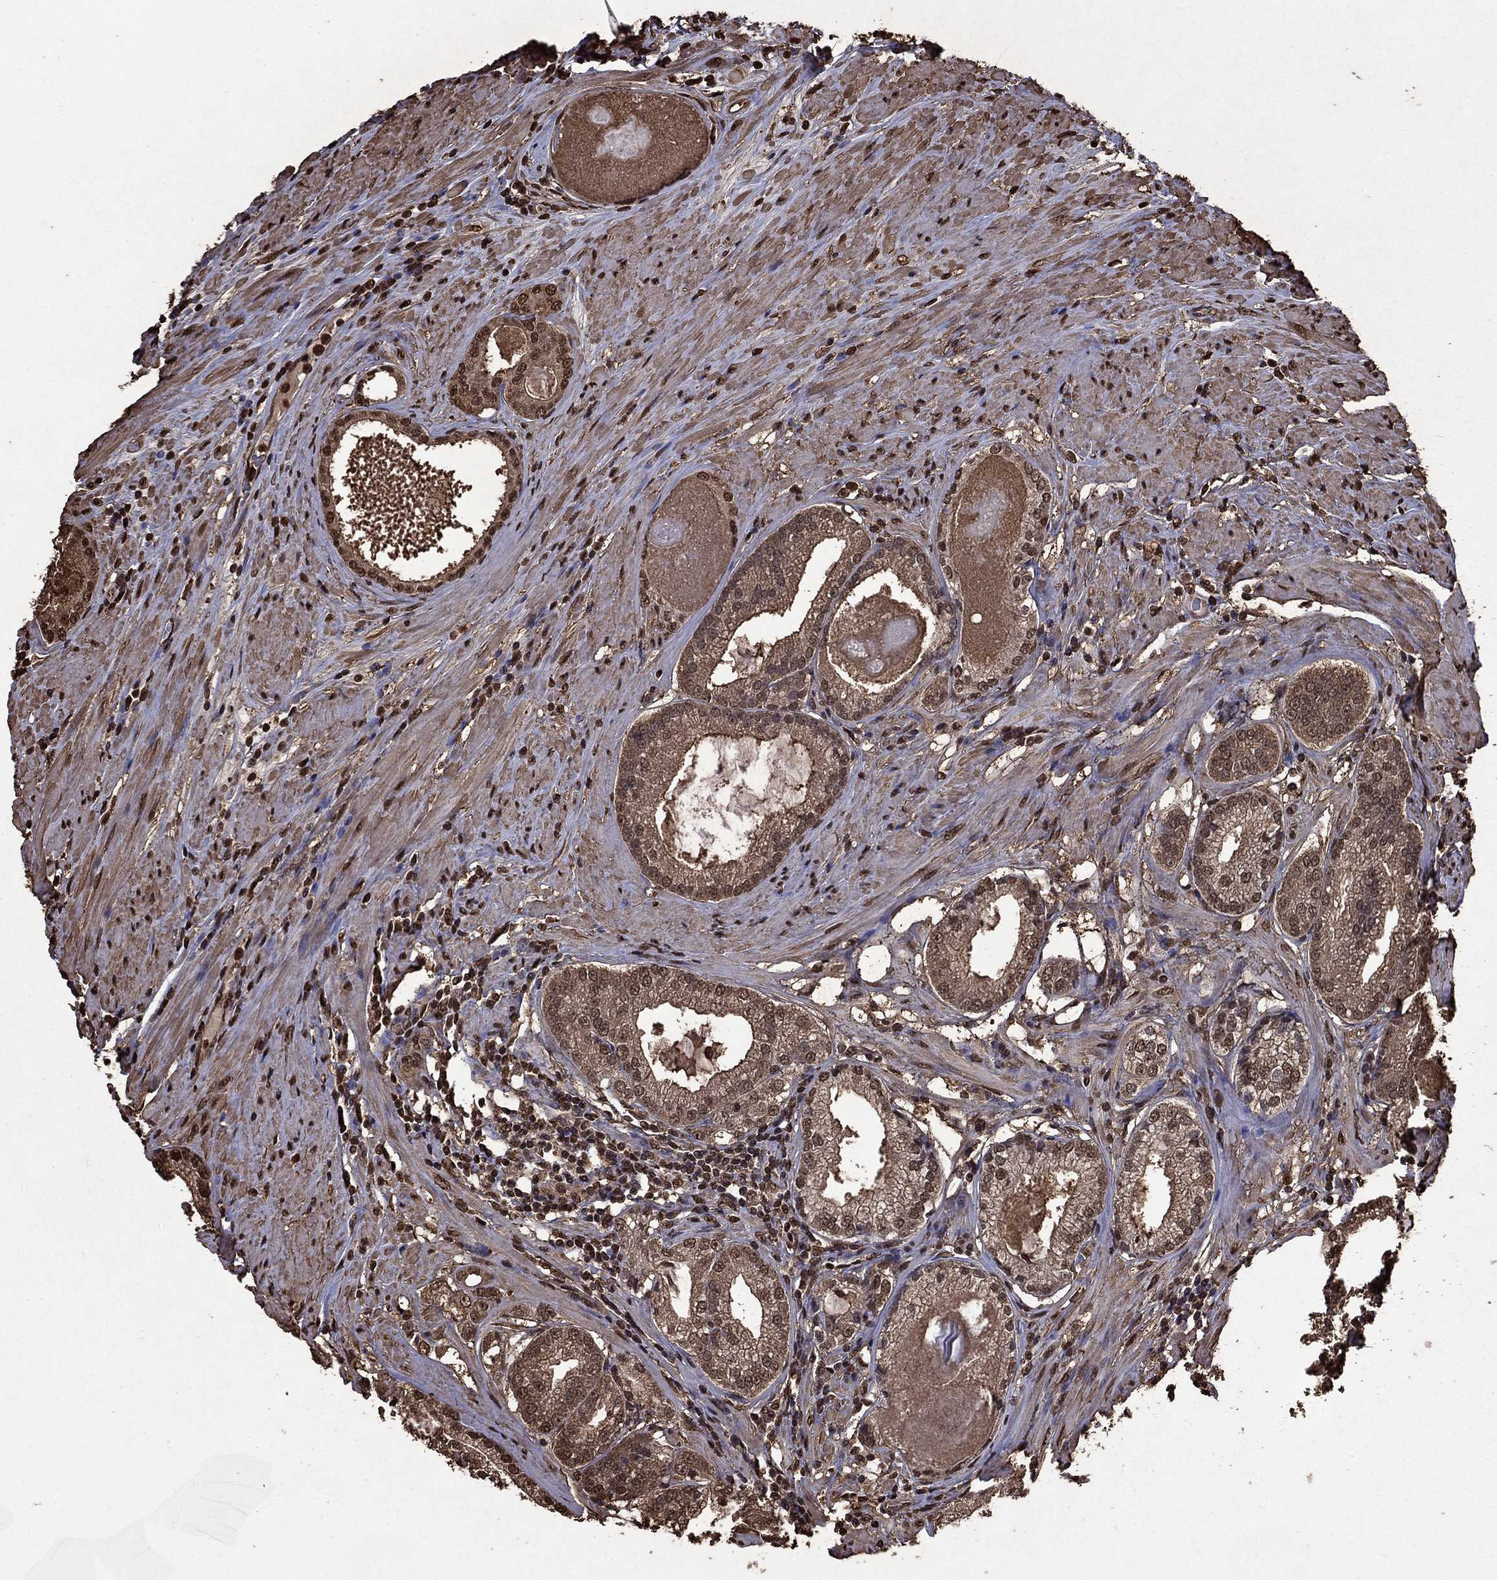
{"staining": {"intensity": "moderate", "quantity": "25%-75%", "location": "cytoplasmic/membranous,nuclear"}, "tissue": "prostate cancer", "cell_type": "Tumor cells", "image_type": "cancer", "snomed": [{"axis": "morphology", "description": "Adenocarcinoma, High grade"}, {"axis": "topography", "description": "Prostate and seminal vesicle, NOS"}], "caption": "Tumor cells demonstrate moderate cytoplasmic/membranous and nuclear positivity in approximately 25%-75% of cells in prostate cancer (high-grade adenocarcinoma). (DAB (3,3'-diaminobenzidine) = brown stain, brightfield microscopy at high magnification).", "gene": "GAPDH", "patient": {"sex": "male", "age": 62}}